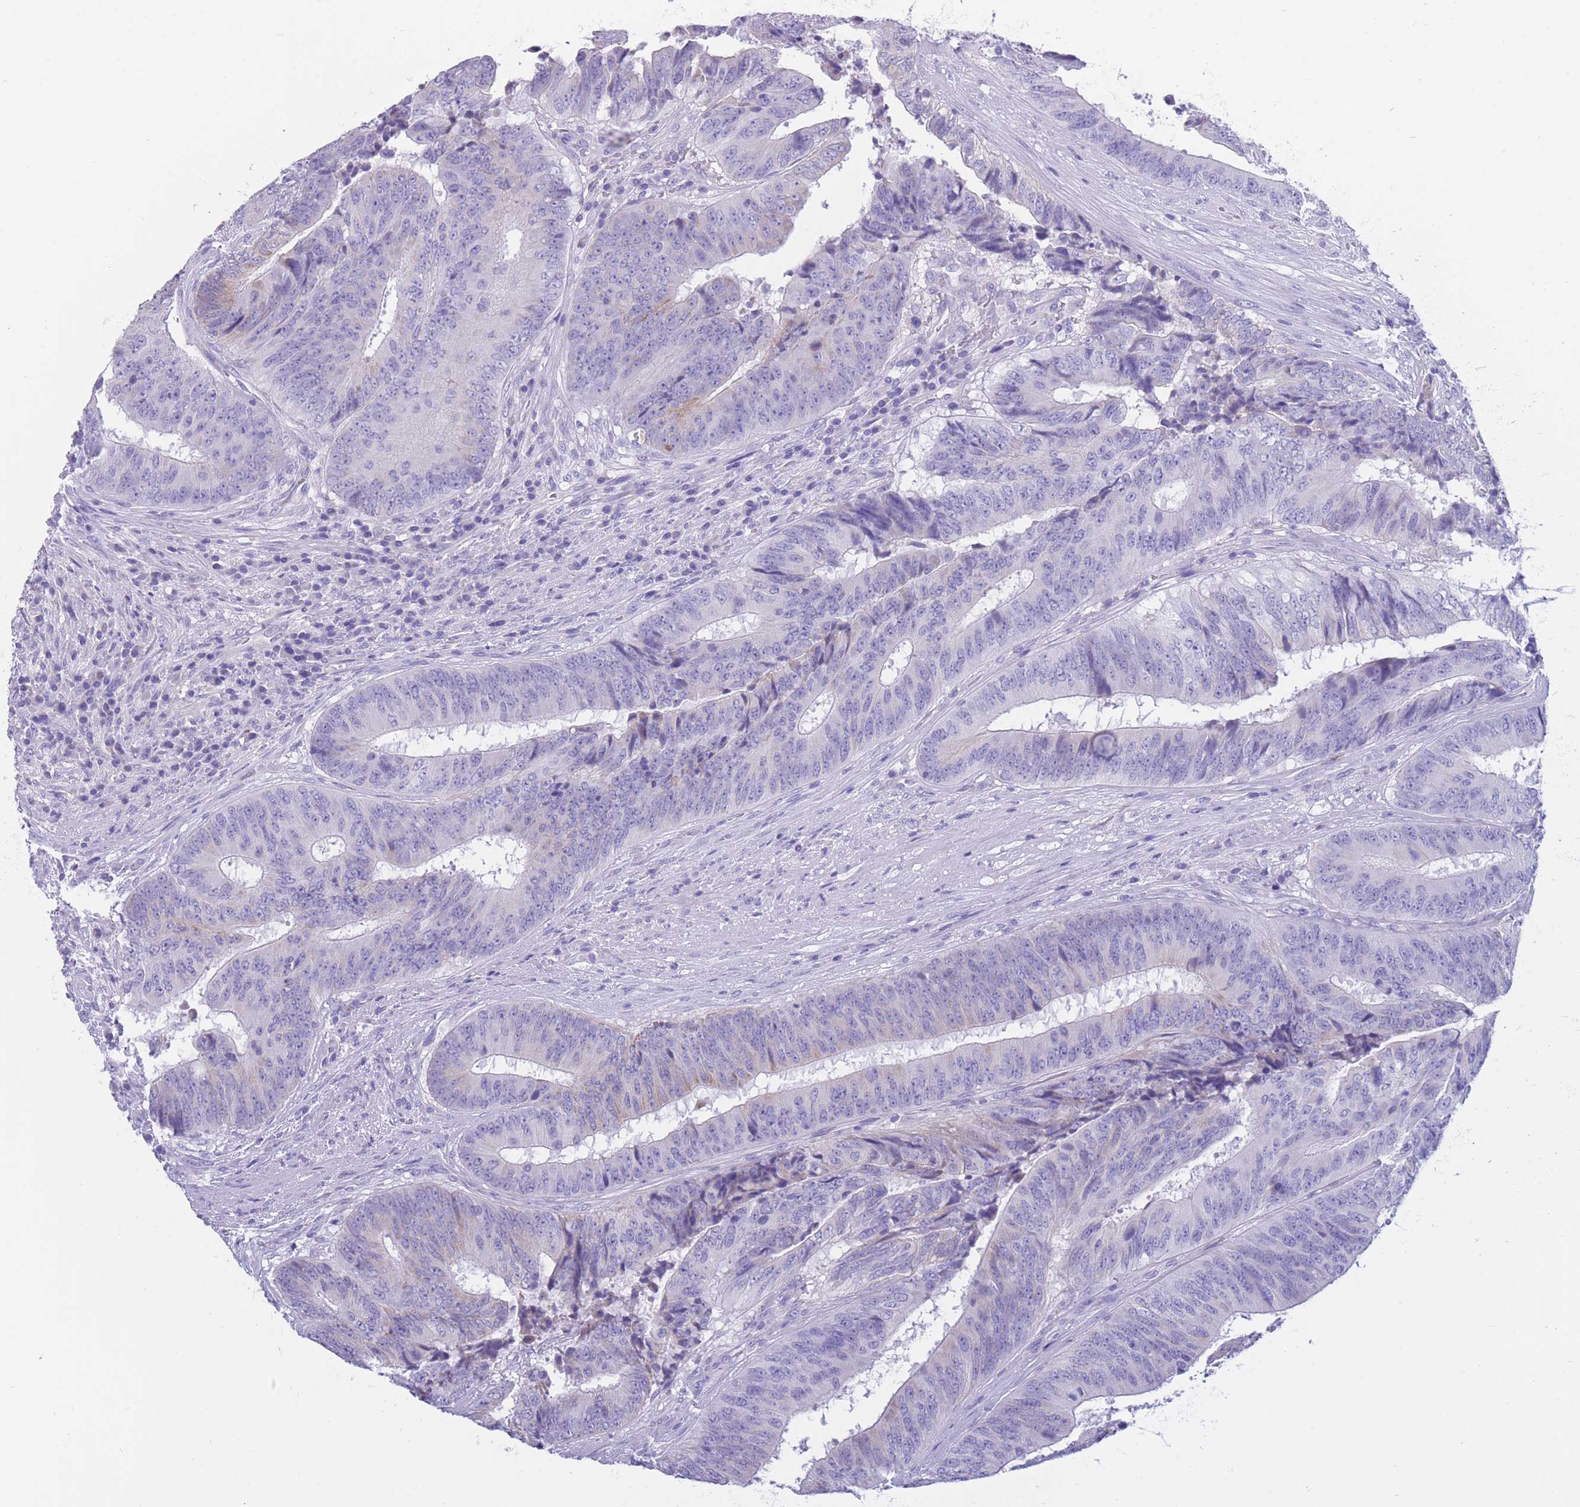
{"staining": {"intensity": "weak", "quantity": "<25%", "location": "cytoplasmic/membranous"}, "tissue": "colorectal cancer", "cell_type": "Tumor cells", "image_type": "cancer", "snomed": [{"axis": "morphology", "description": "Adenocarcinoma, NOS"}, {"axis": "topography", "description": "Rectum"}], "caption": "This is an immunohistochemistry image of human colorectal cancer. There is no positivity in tumor cells.", "gene": "INTS2", "patient": {"sex": "male", "age": 72}}